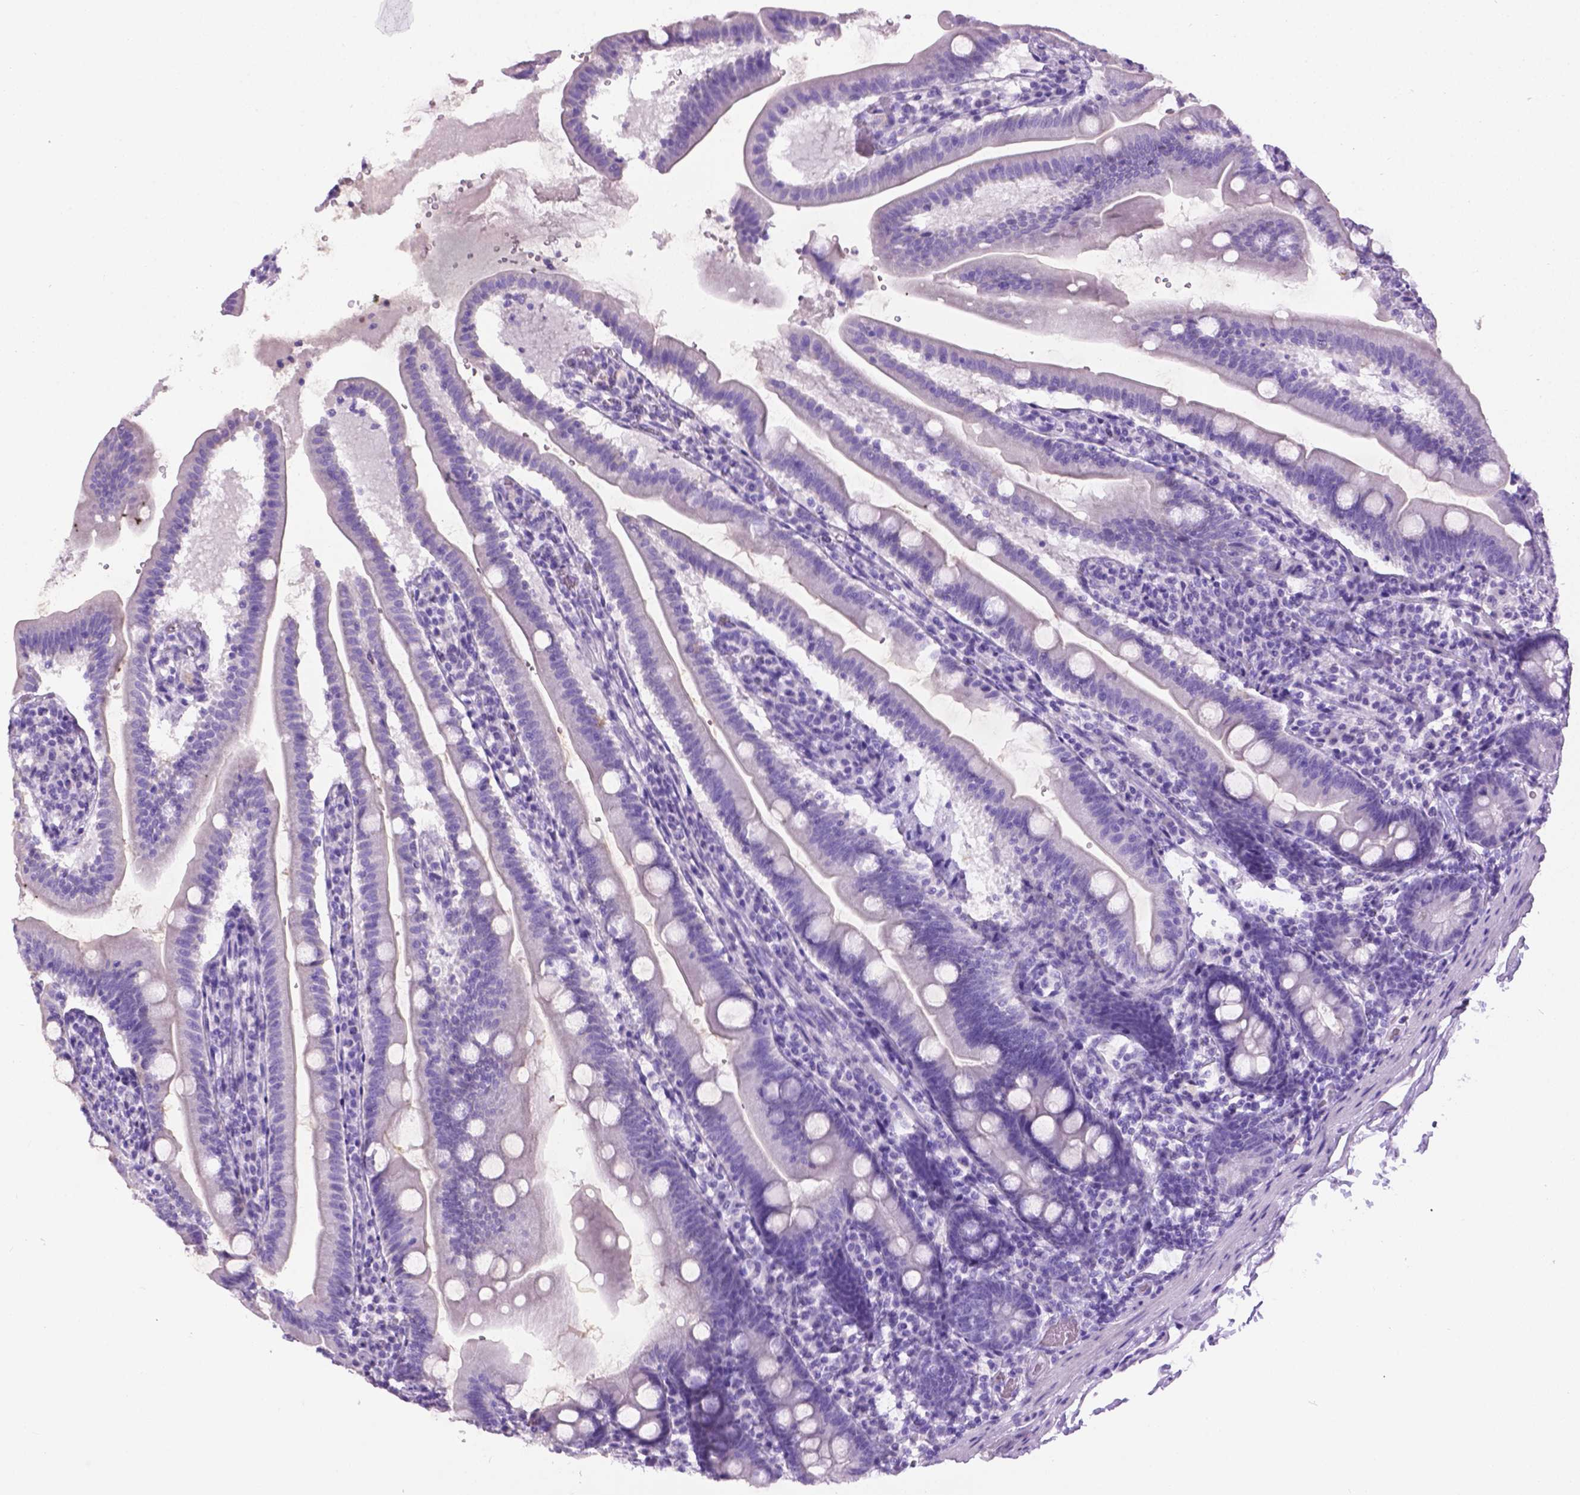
{"staining": {"intensity": "negative", "quantity": "none", "location": "none"}, "tissue": "duodenum", "cell_type": "Glandular cells", "image_type": "normal", "snomed": [{"axis": "morphology", "description": "Normal tissue, NOS"}, {"axis": "topography", "description": "Duodenum"}], "caption": "Normal duodenum was stained to show a protein in brown. There is no significant positivity in glandular cells. The staining was performed using DAB (3,3'-diaminobenzidine) to visualize the protein expression in brown, while the nuclei were stained in blue with hematoxylin (Magnification: 20x).", "gene": "LELP1", "patient": {"sex": "female", "age": 67}}